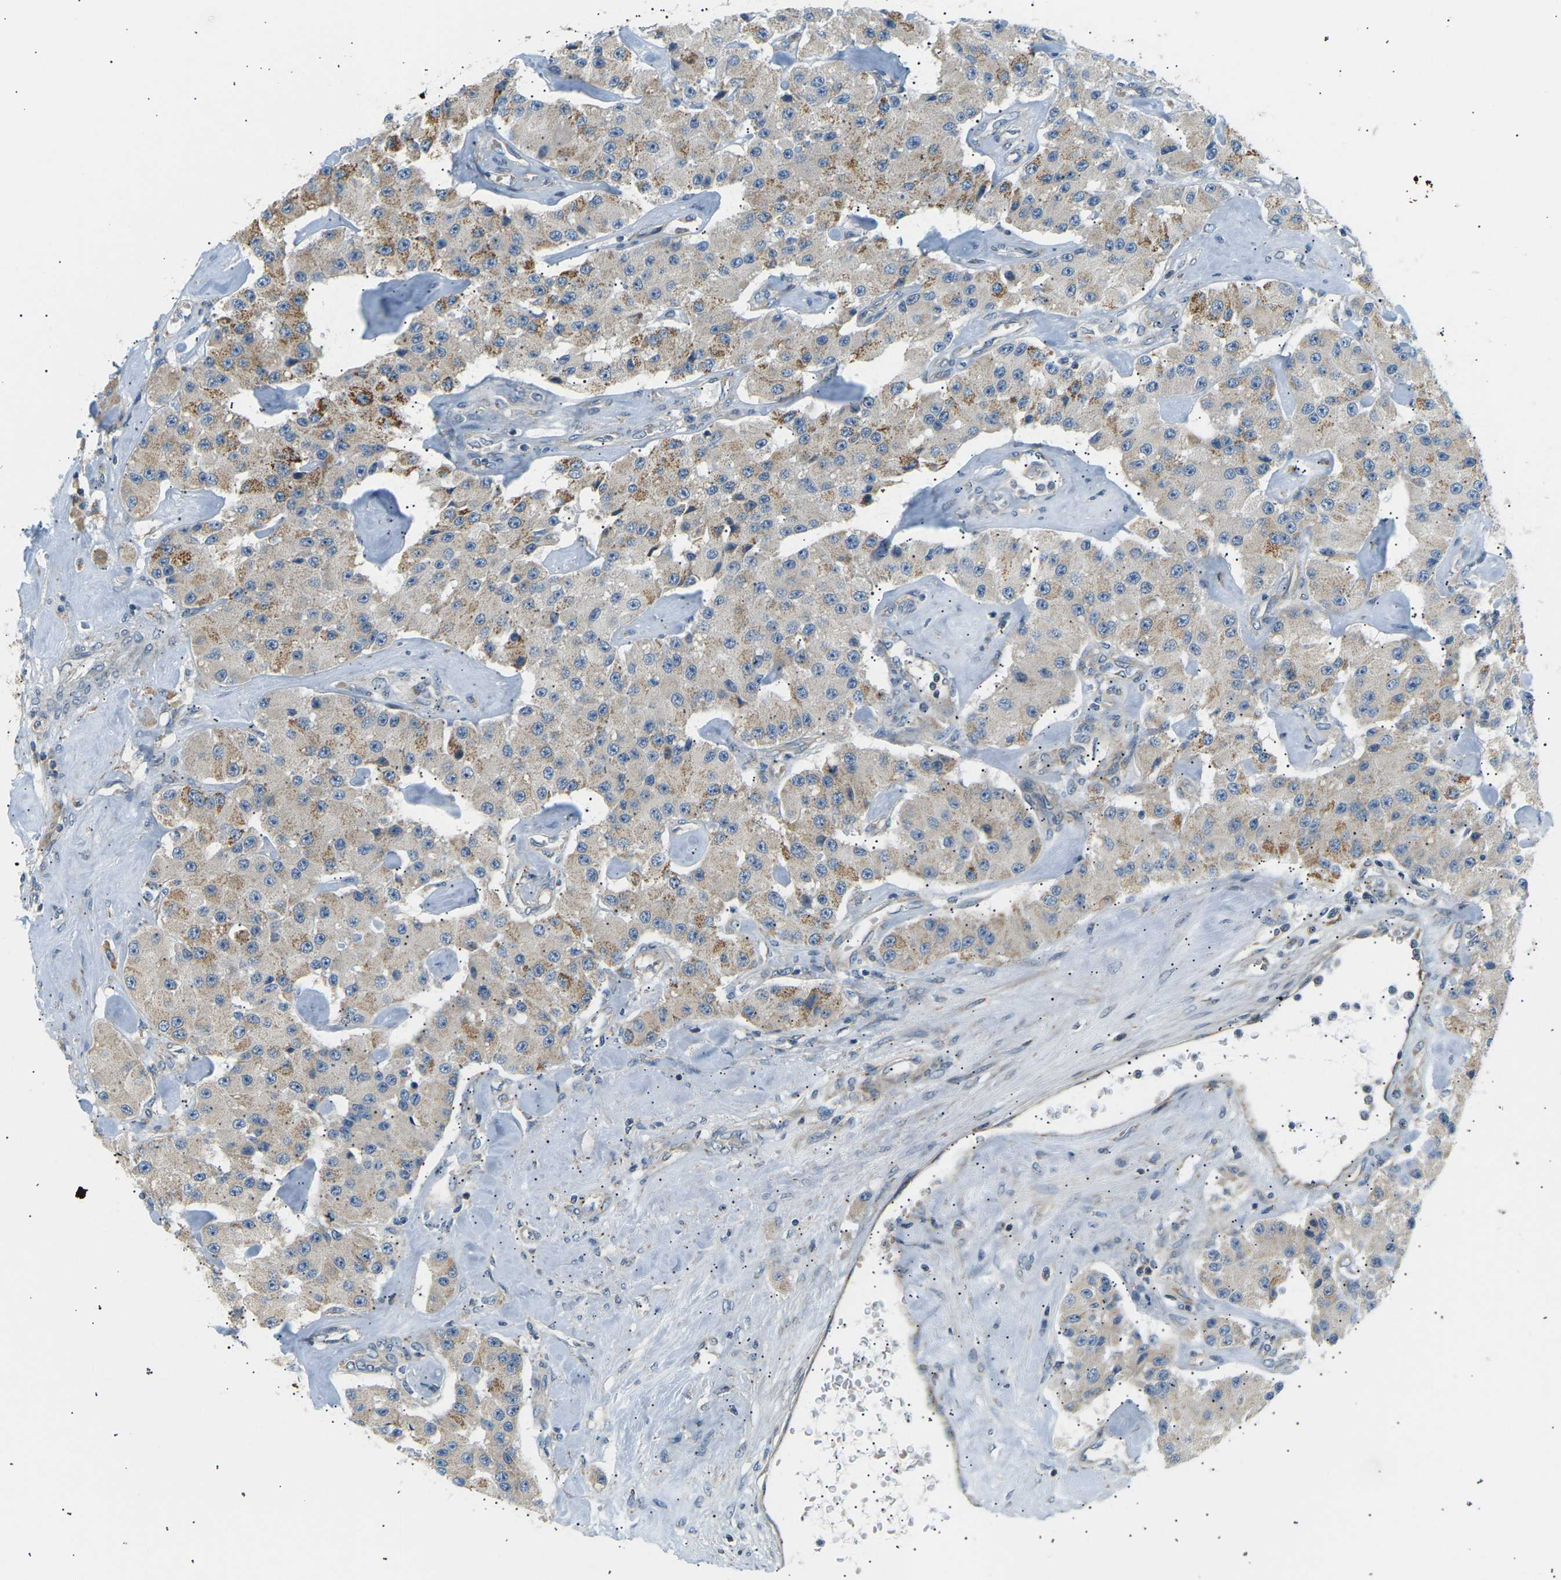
{"staining": {"intensity": "weak", "quantity": ">75%", "location": "cytoplasmic/membranous"}, "tissue": "carcinoid", "cell_type": "Tumor cells", "image_type": "cancer", "snomed": [{"axis": "morphology", "description": "Carcinoid, malignant, NOS"}, {"axis": "topography", "description": "Pancreas"}], "caption": "High-power microscopy captured an immunohistochemistry (IHC) image of carcinoid (malignant), revealing weak cytoplasmic/membranous expression in approximately >75% of tumor cells.", "gene": "TBC1D8", "patient": {"sex": "male", "age": 41}}